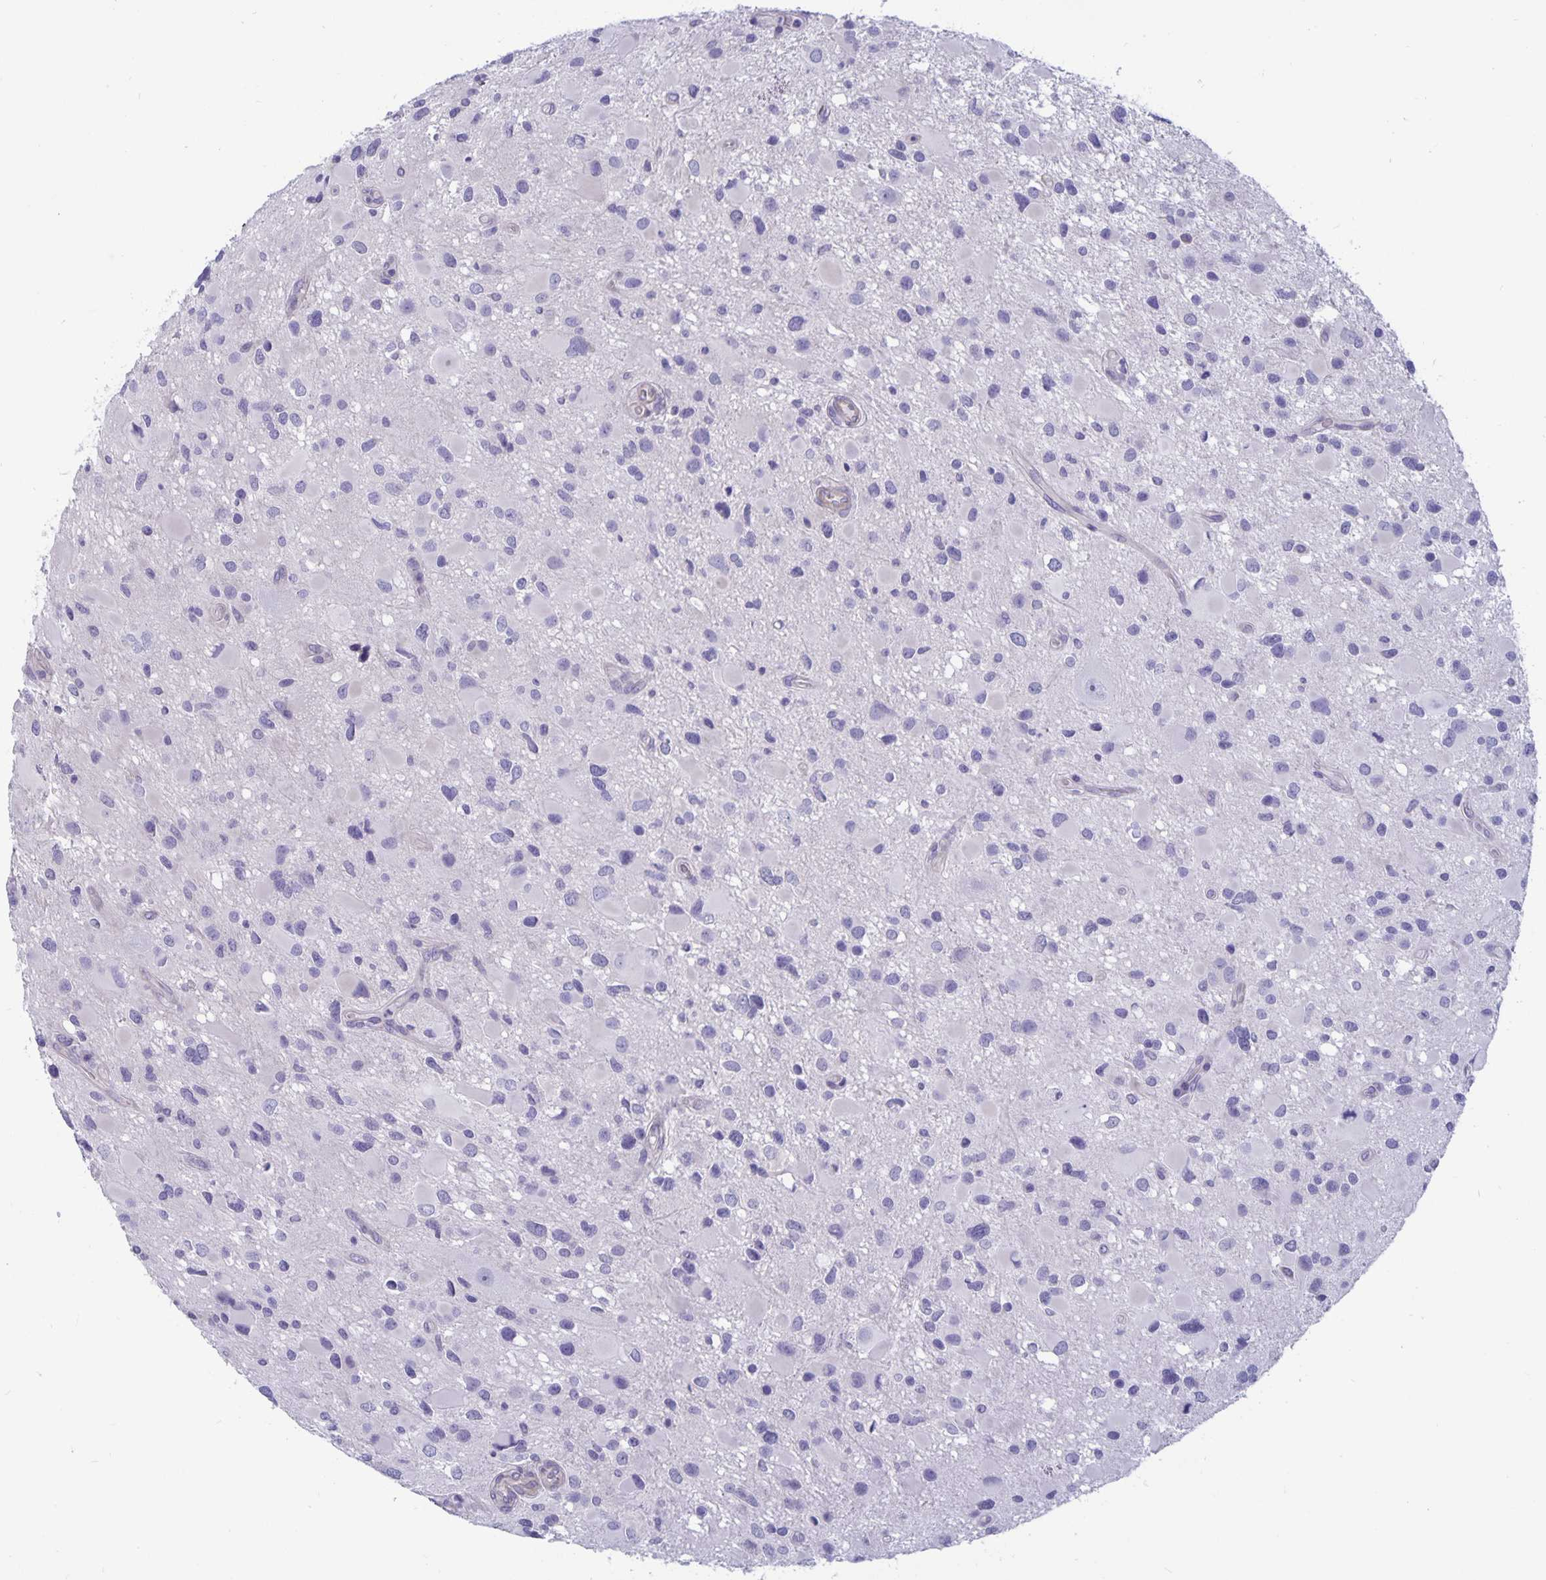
{"staining": {"intensity": "negative", "quantity": "none", "location": "none"}, "tissue": "glioma", "cell_type": "Tumor cells", "image_type": "cancer", "snomed": [{"axis": "morphology", "description": "Glioma, malignant, Low grade"}, {"axis": "topography", "description": "Brain"}], "caption": "IHC of glioma reveals no positivity in tumor cells.", "gene": "PLCB3", "patient": {"sex": "female", "age": 32}}